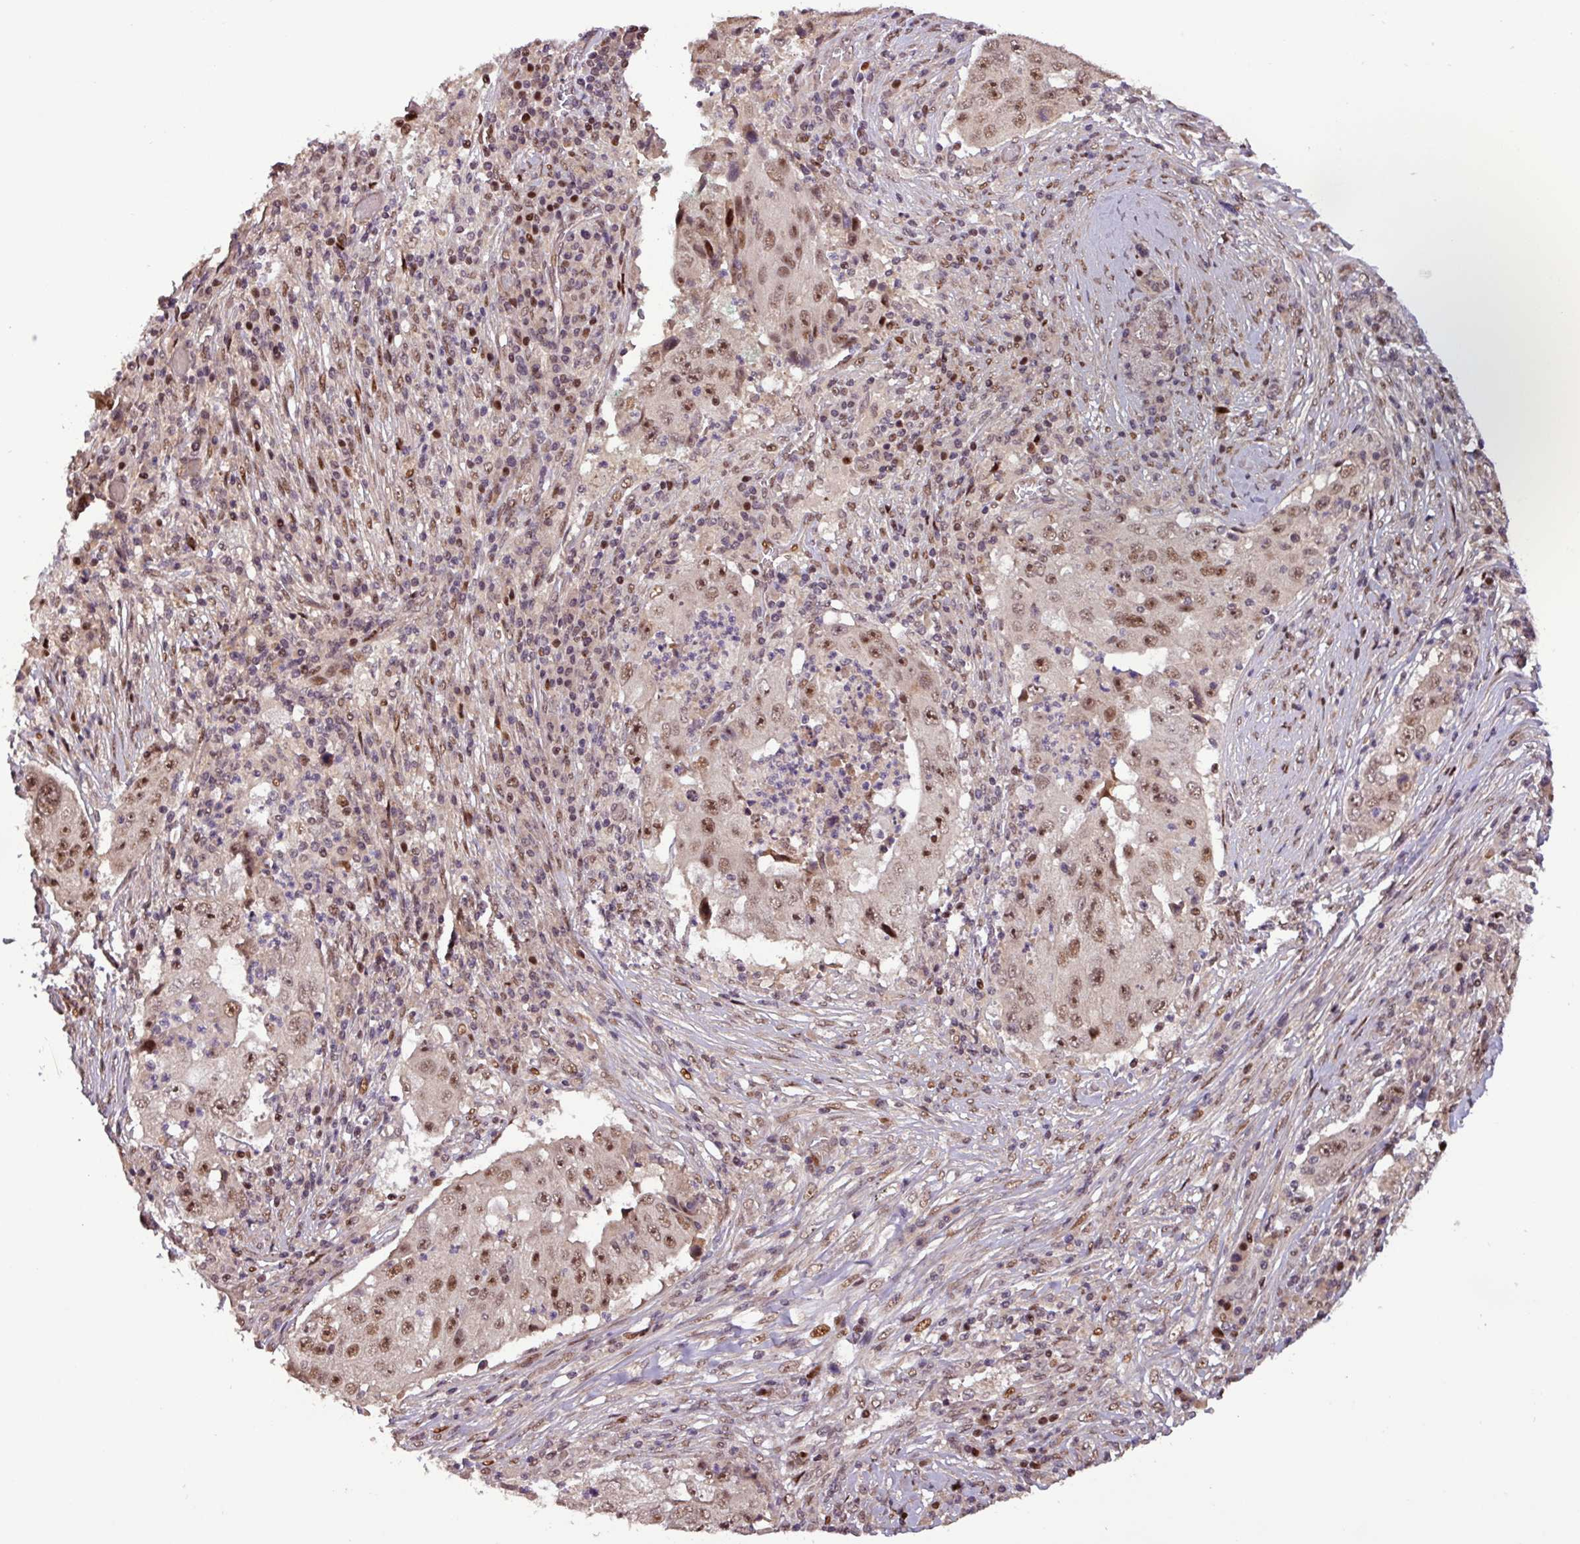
{"staining": {"intensity": "moderate", "quantity": ">75%", "location": "nuclear"}, "tissue": "lung cancer", "cell_type": "Tumor cells", "image_type": "cancer", "snomed": [{"axis": "morphology", "description": "Squamous cell carcinoma, NOS"}, {"axis": "topography", "description": "Lung"}], "caption": "High-magnification brightfield microscopy of lung squamous cell carcinoma stained with DAB (3,3'-diaminobenzidine) (brown) and counterstained with hematoxylin (blue). tumor cells exhibit moderate nuclear expression is seen in approximately>75% of cells.", "gene": "SLC22A24", "patient": {"sex": "male", "age": 64}}